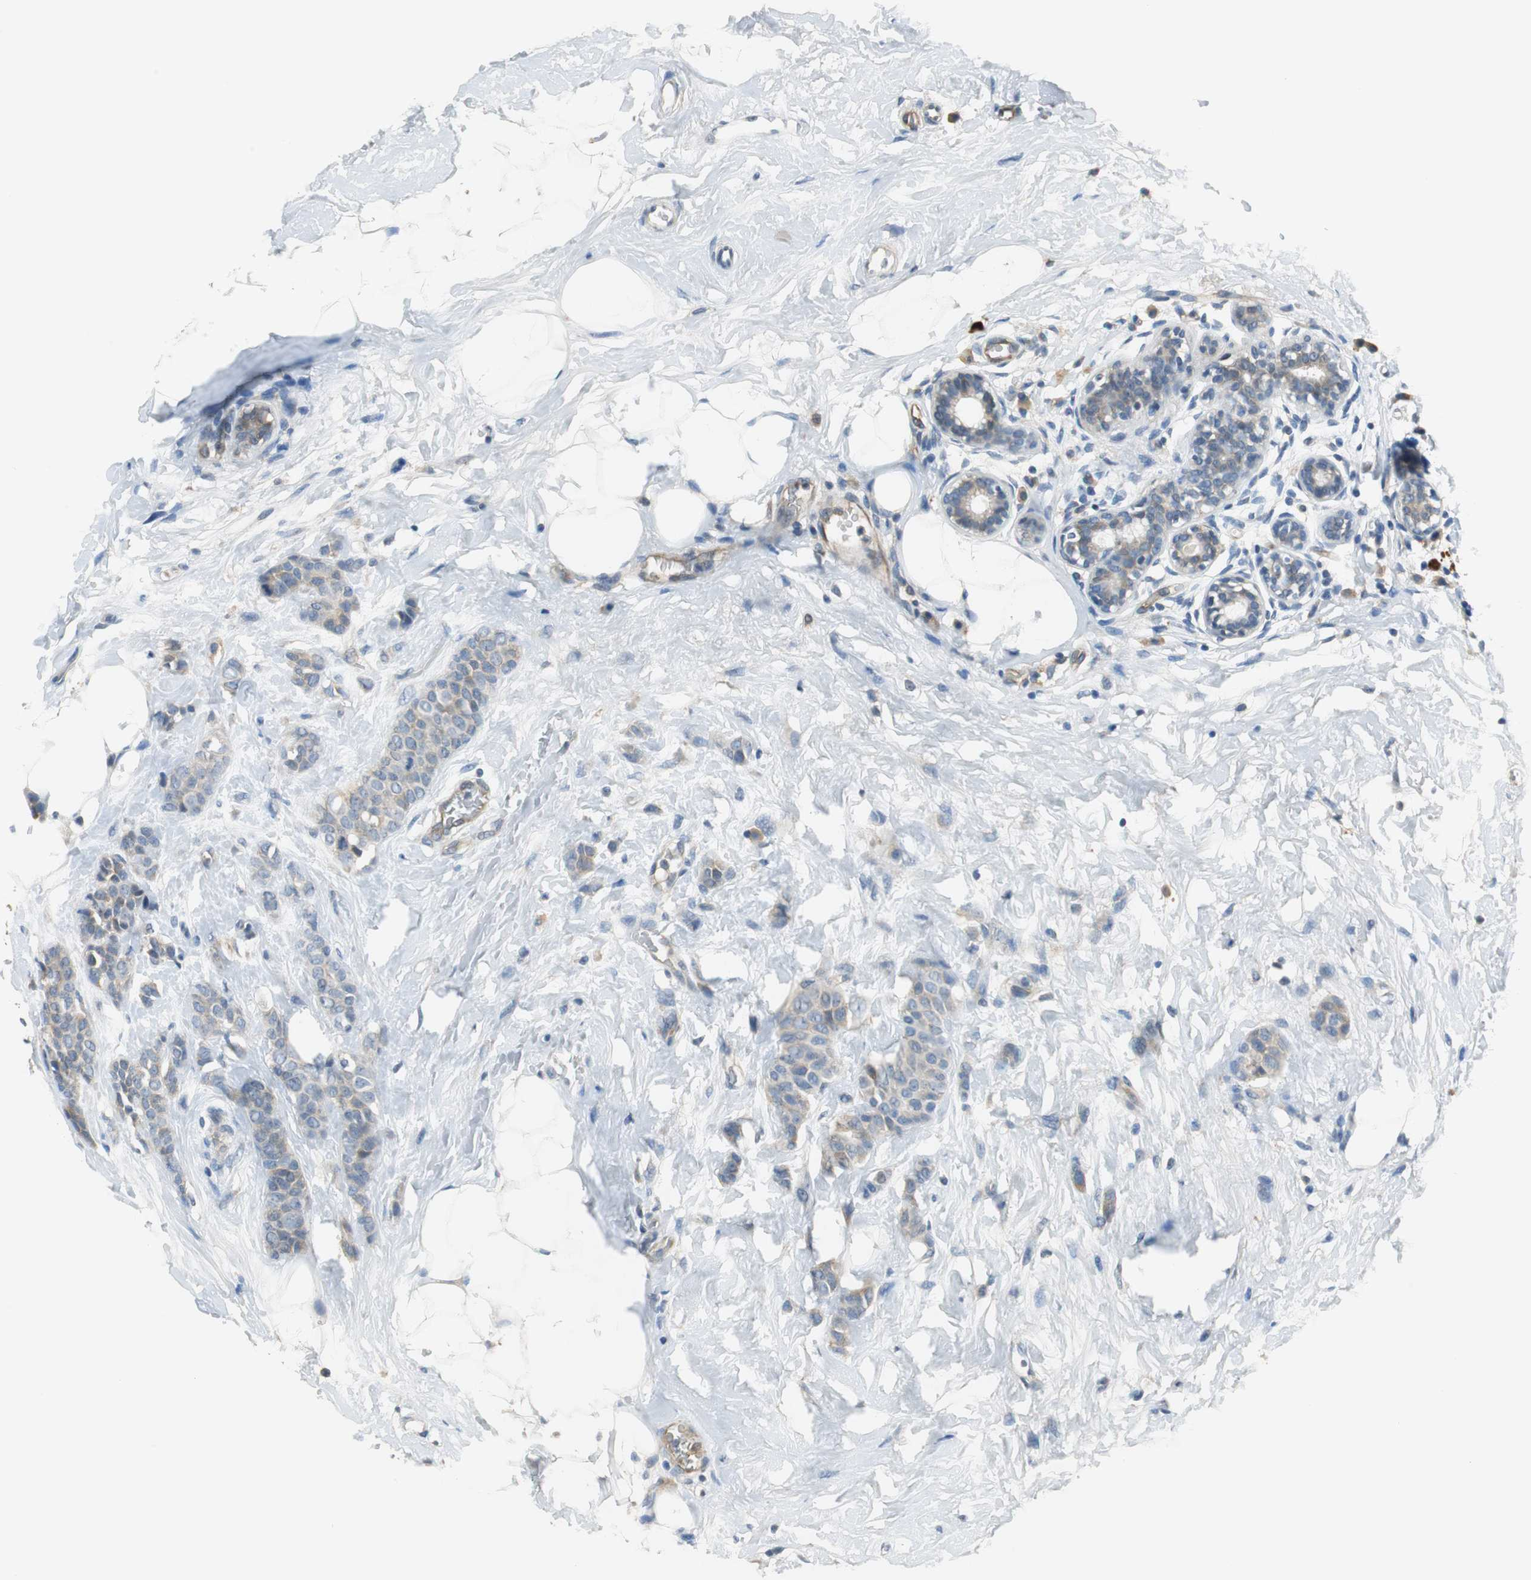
{"staining": {"intensity": "weak", "quantity": ">75%", "location": "cytoplasmic/membranous"}, "tissue": "breast cancer", "cell_type": "Tumor cells", "image_type": "cancer", "snomed": [{"axis": "morphology", "description": "Lobular carcinoma, in situ"}, {"axis": "morphology", "description": "Lobular carcinoma"}, {"axis": "topography", "description": "Breast"}], "caption": "Protein staining of lobular carcinoma (breast) tissue reveals weak cytoplasmic/membranous expression in approximately >75% of tumor cells.", "gene": "MTIF2", "patient": {"sex": "female", "age": 41}}